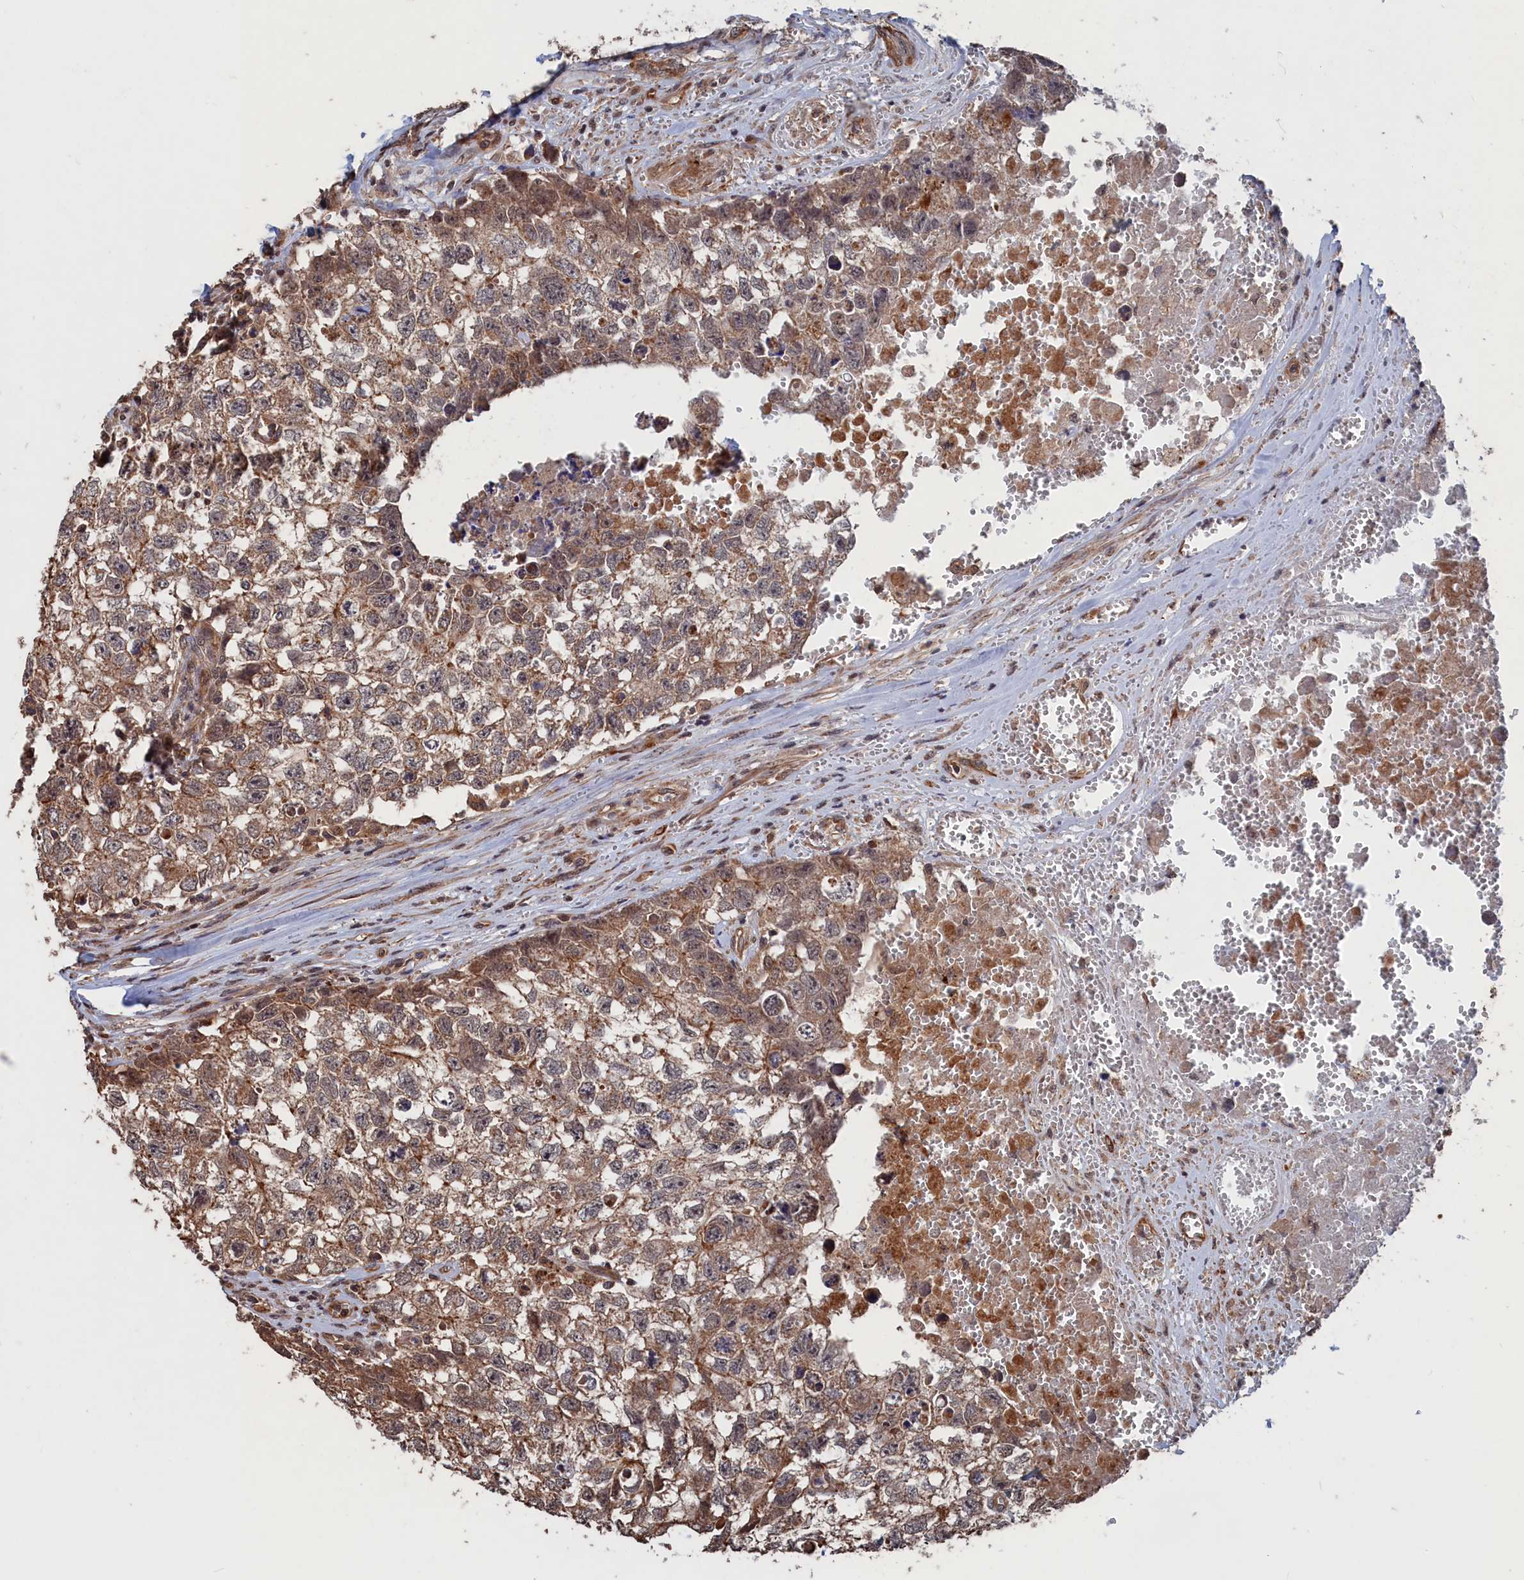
{"staining": {"intensity": "moderate", "quantity": ">75%", "location": "cytoplasmic/membranous"}, "tissue": "testis cancer", "cell_type": "Tumor cells", "image_type": "cancer", "snomed": [{"axis": "morphology", "description": "Seminoma, NOS"}, {"axis": "morphology", "description": "Carcinoma, Embryonal, NOS"}, {"axis": "topography", "description": "Testis"}], "caption": "Immunohistochemistry (IHC) (DAB (3,3'-diaminobenzidine)) staining of testis embryonal carcinoma exhibits moderate cytoplasmic/membranous protein staining in about >75% of tumor cells.", "gene": "PDE12", "patient": {"sex": "male", "age": 29}}